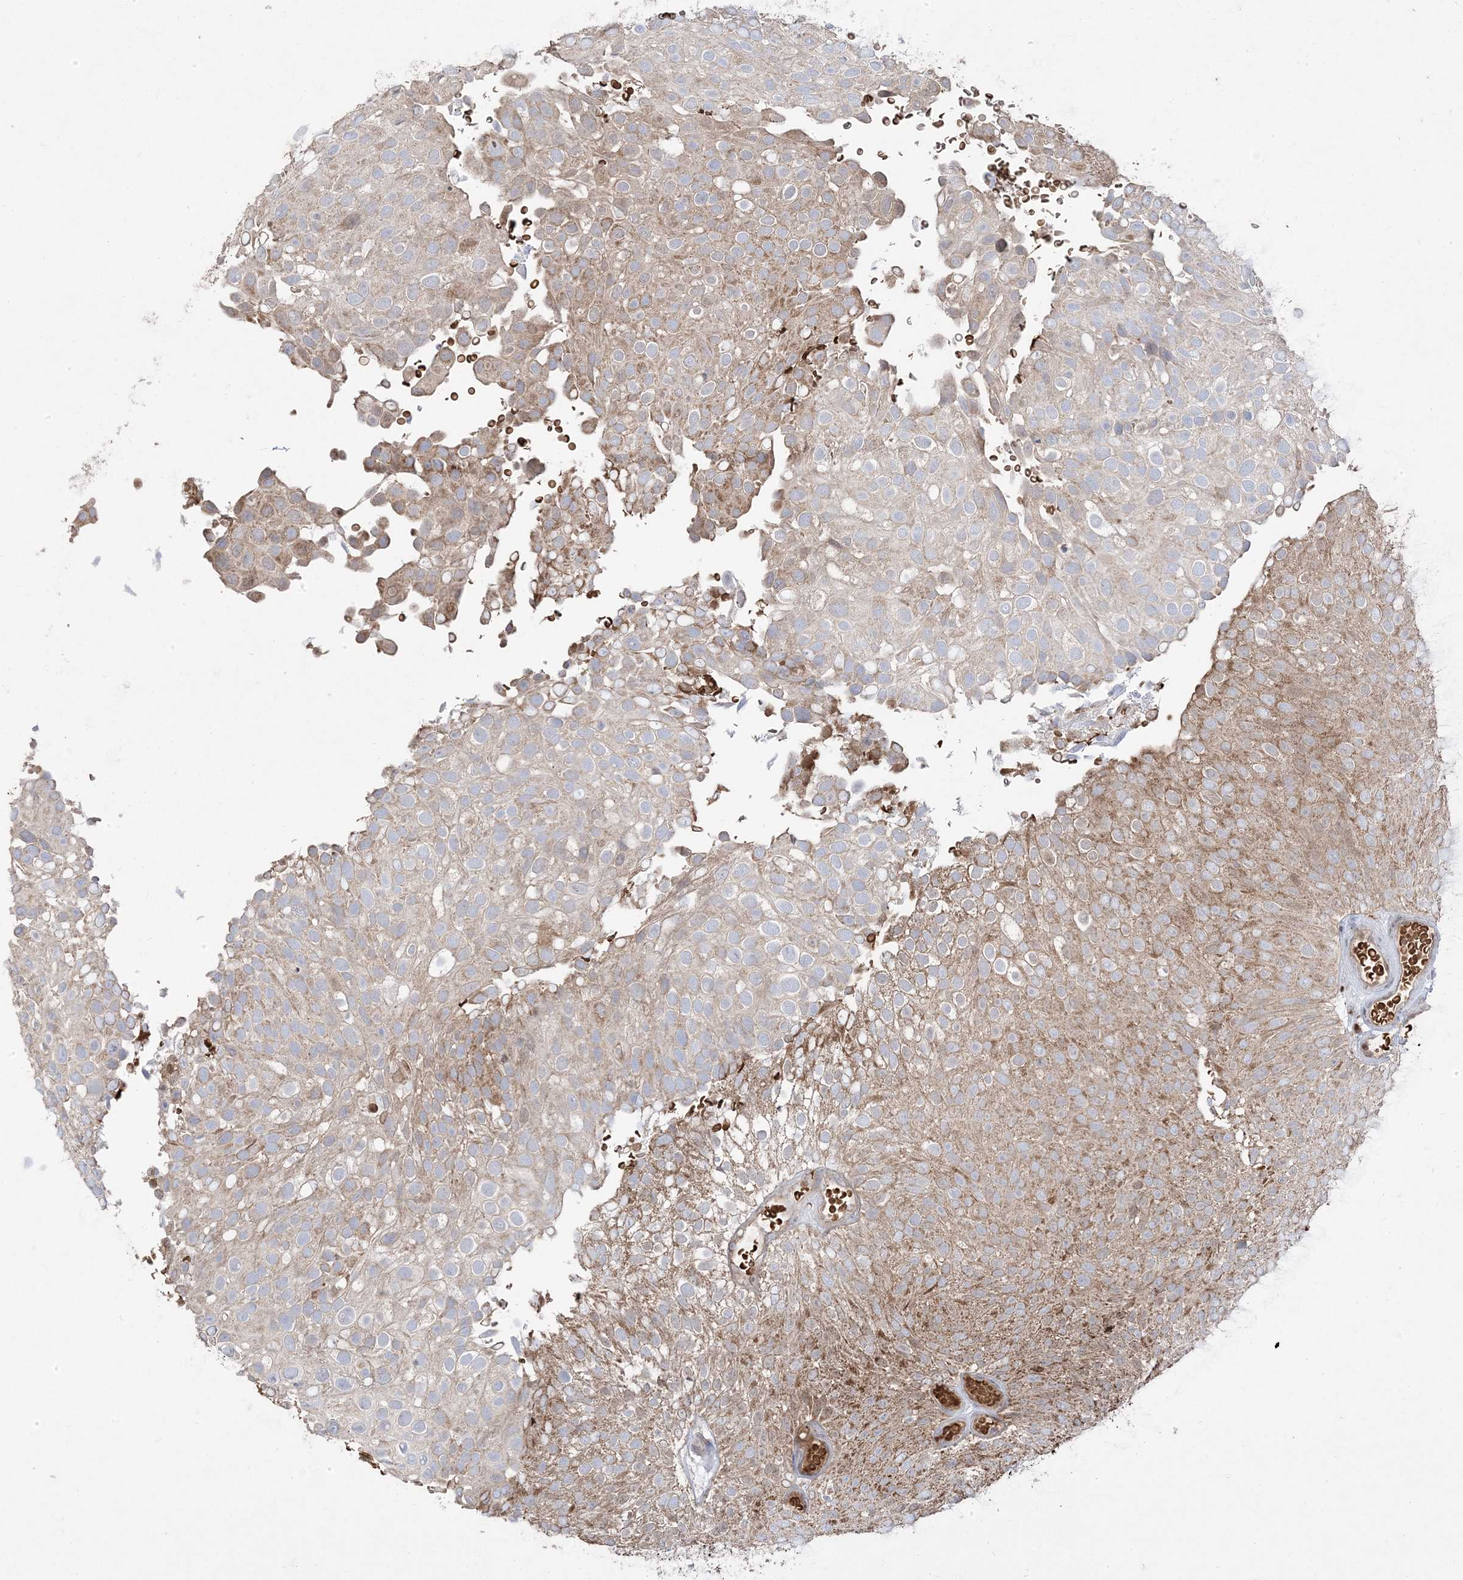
{"staining": {"intensity": "moderate", "quantity": "25%-75%", "location": "cytoplasmic/membranous"}, "tissue": "urothelial cancer", "cell_type": "Tumor cells", "image_type": "cancer", "snomed": [{"axis": "morphology", "description": "Urothelial carcinoma, Low grade"}, {"axis": "topography", "description": "Urinary bladder"}], "caption": "Low-grade urothelial carcinoma stained with a brown dye demonstrates moderate cytoplasmic/membranous positive staining in about 25%-75% of tumor cells.", "gene": "PPOX", "patient": {"sex": "male", "age": 78}}